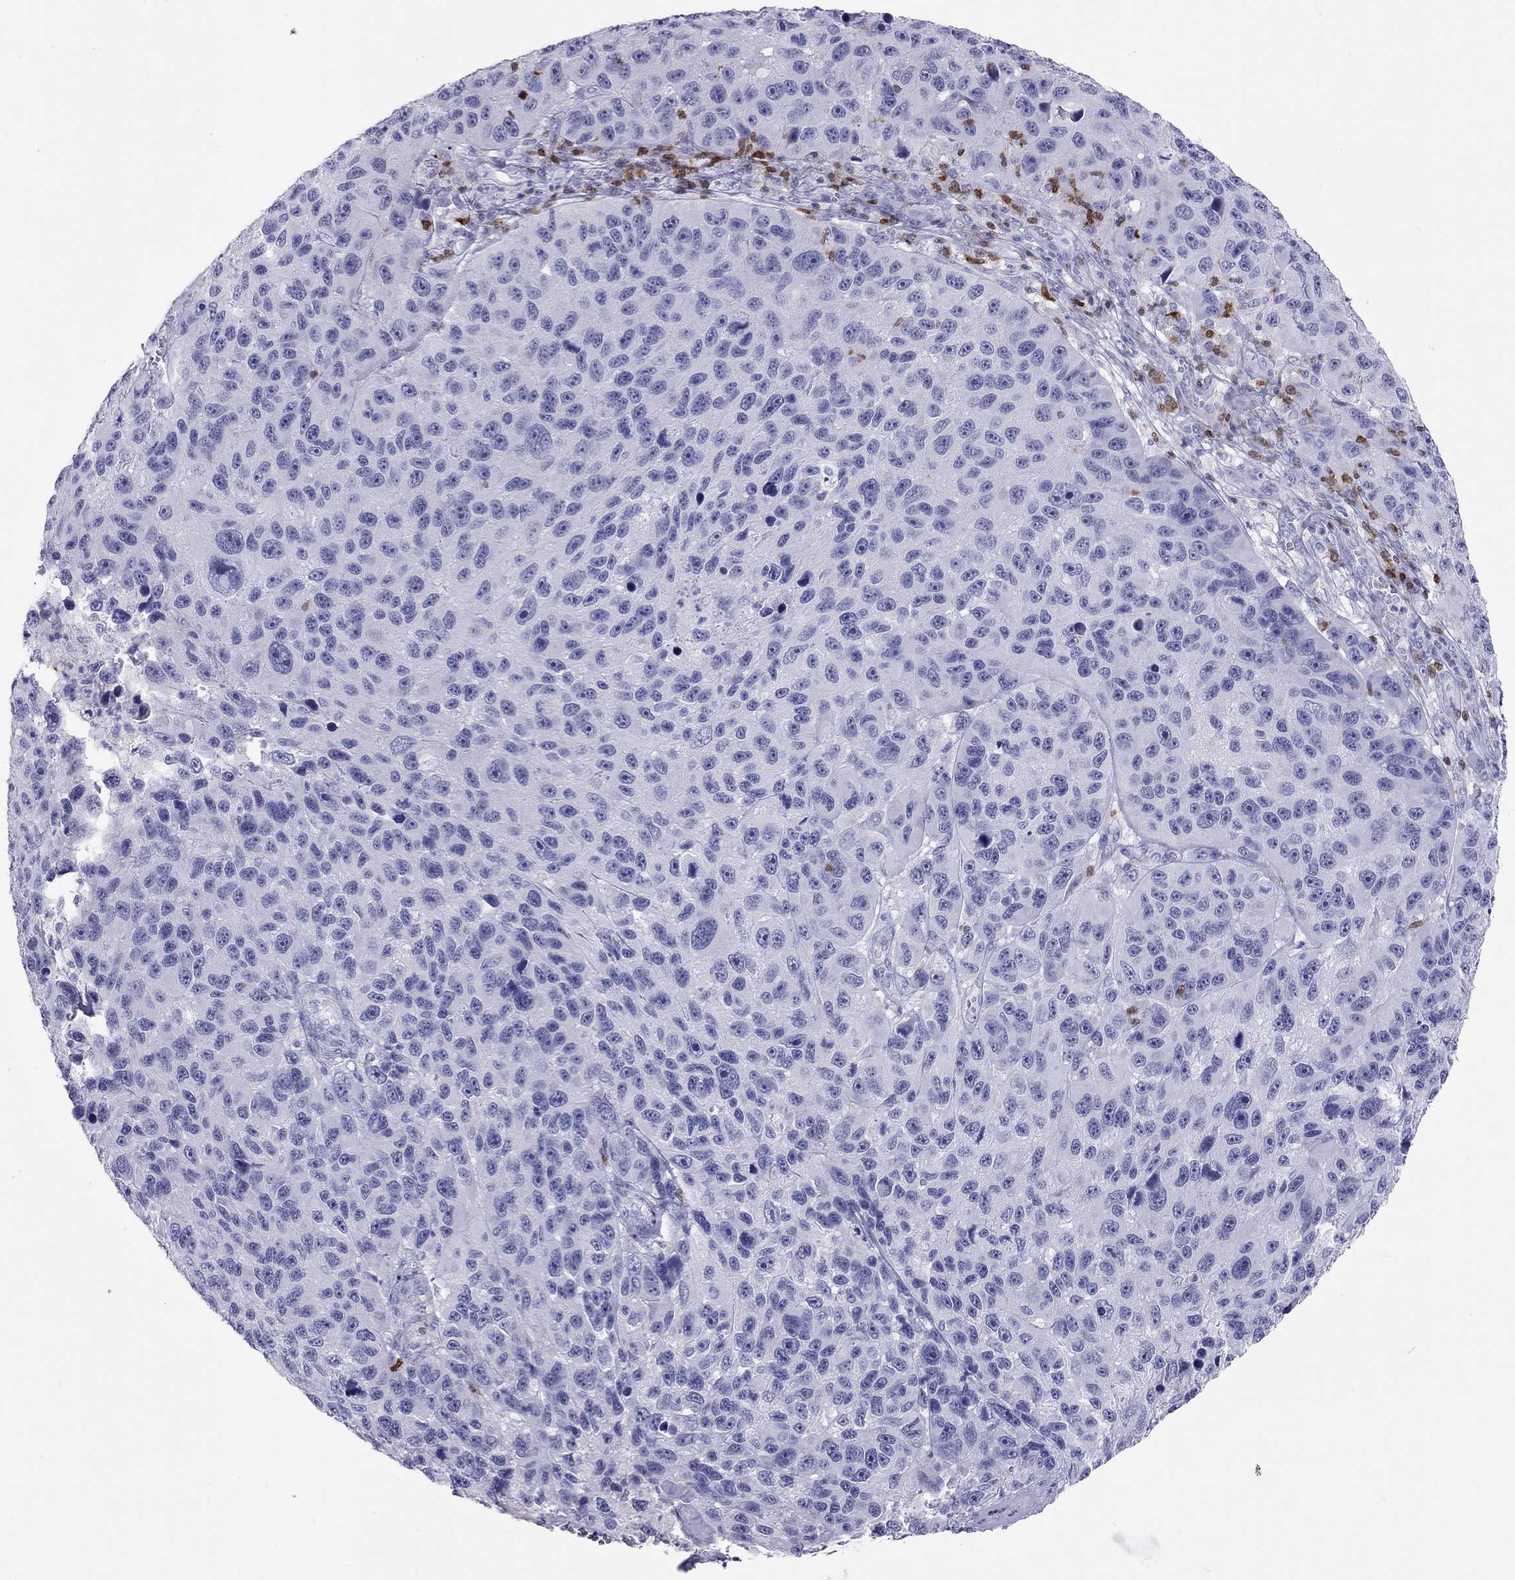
{"staining": {"intensity": "negative", "quantity": "none", "location": "none"}, "tissue": "melanoma", "cell_type": "Tumor cells", "image_type": "cancer", "snomed": [{"axis": "morphology", "description": "Malignant melanoma, NOS"}, {"axis": "topography", "description": "Skin"}], "caption": "A micrograph of human melanoma is negative for staining in tumor cells.", "gene": "SH2D2A", "patient": {"sex": "male", "age": 53}}